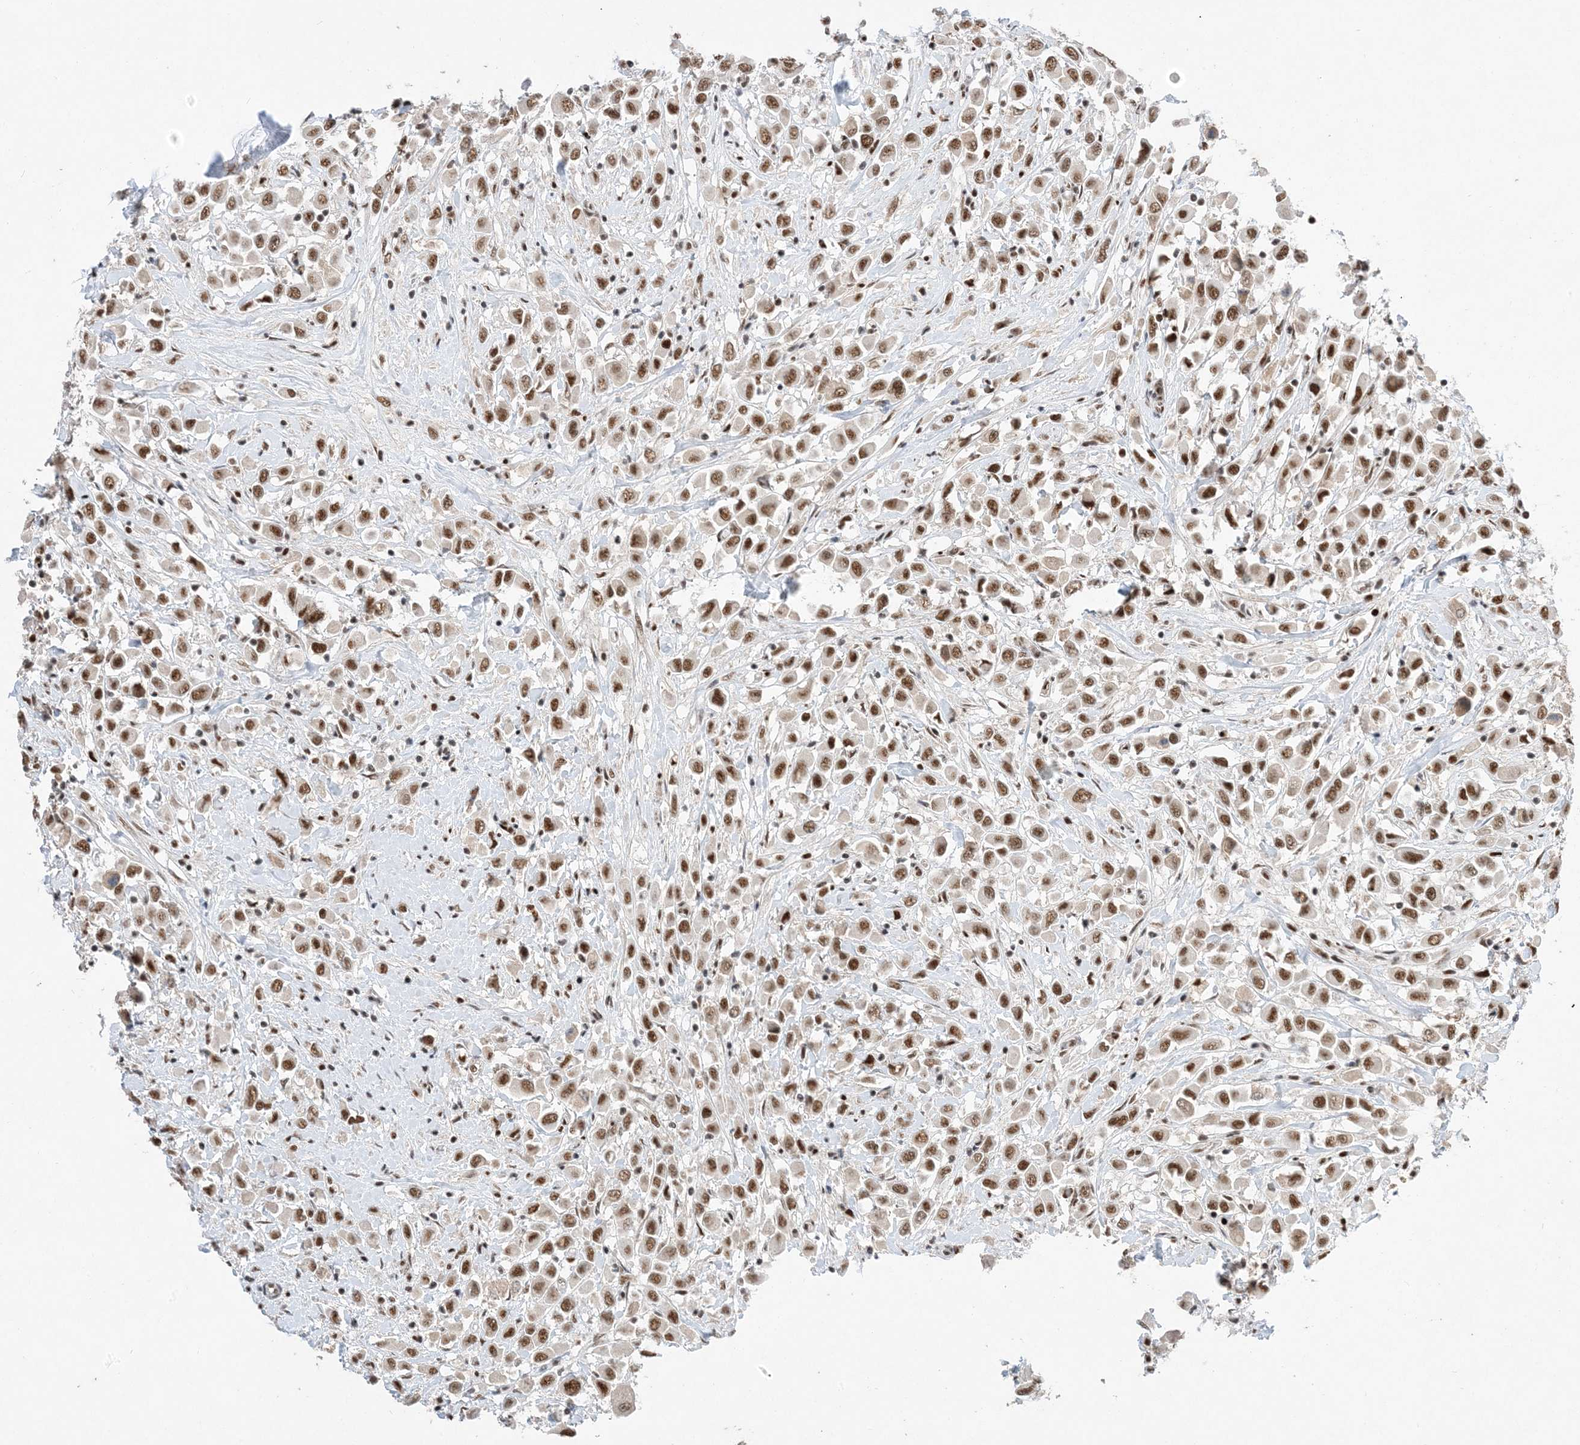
{"staining": {"intensity": "strong", "quantity": ">75%", "location": "nuclear"}, "tissue": "breast cancer", "cell_type": "Tumor cells", "image_type": "cancer", "snomed": [{"axis": "morphology", "description": "Duct carcinoma"}, {"axis": "topography", "description": "Breast"}], "caption": "Human breast infiltrating ductal carcinoma stained with a brown dye demonstrates strong nuclear positive positivity in about >75% of tumor cells.", "gene": "SF3A3", "patient": {"sex": "female", "age": 61}}